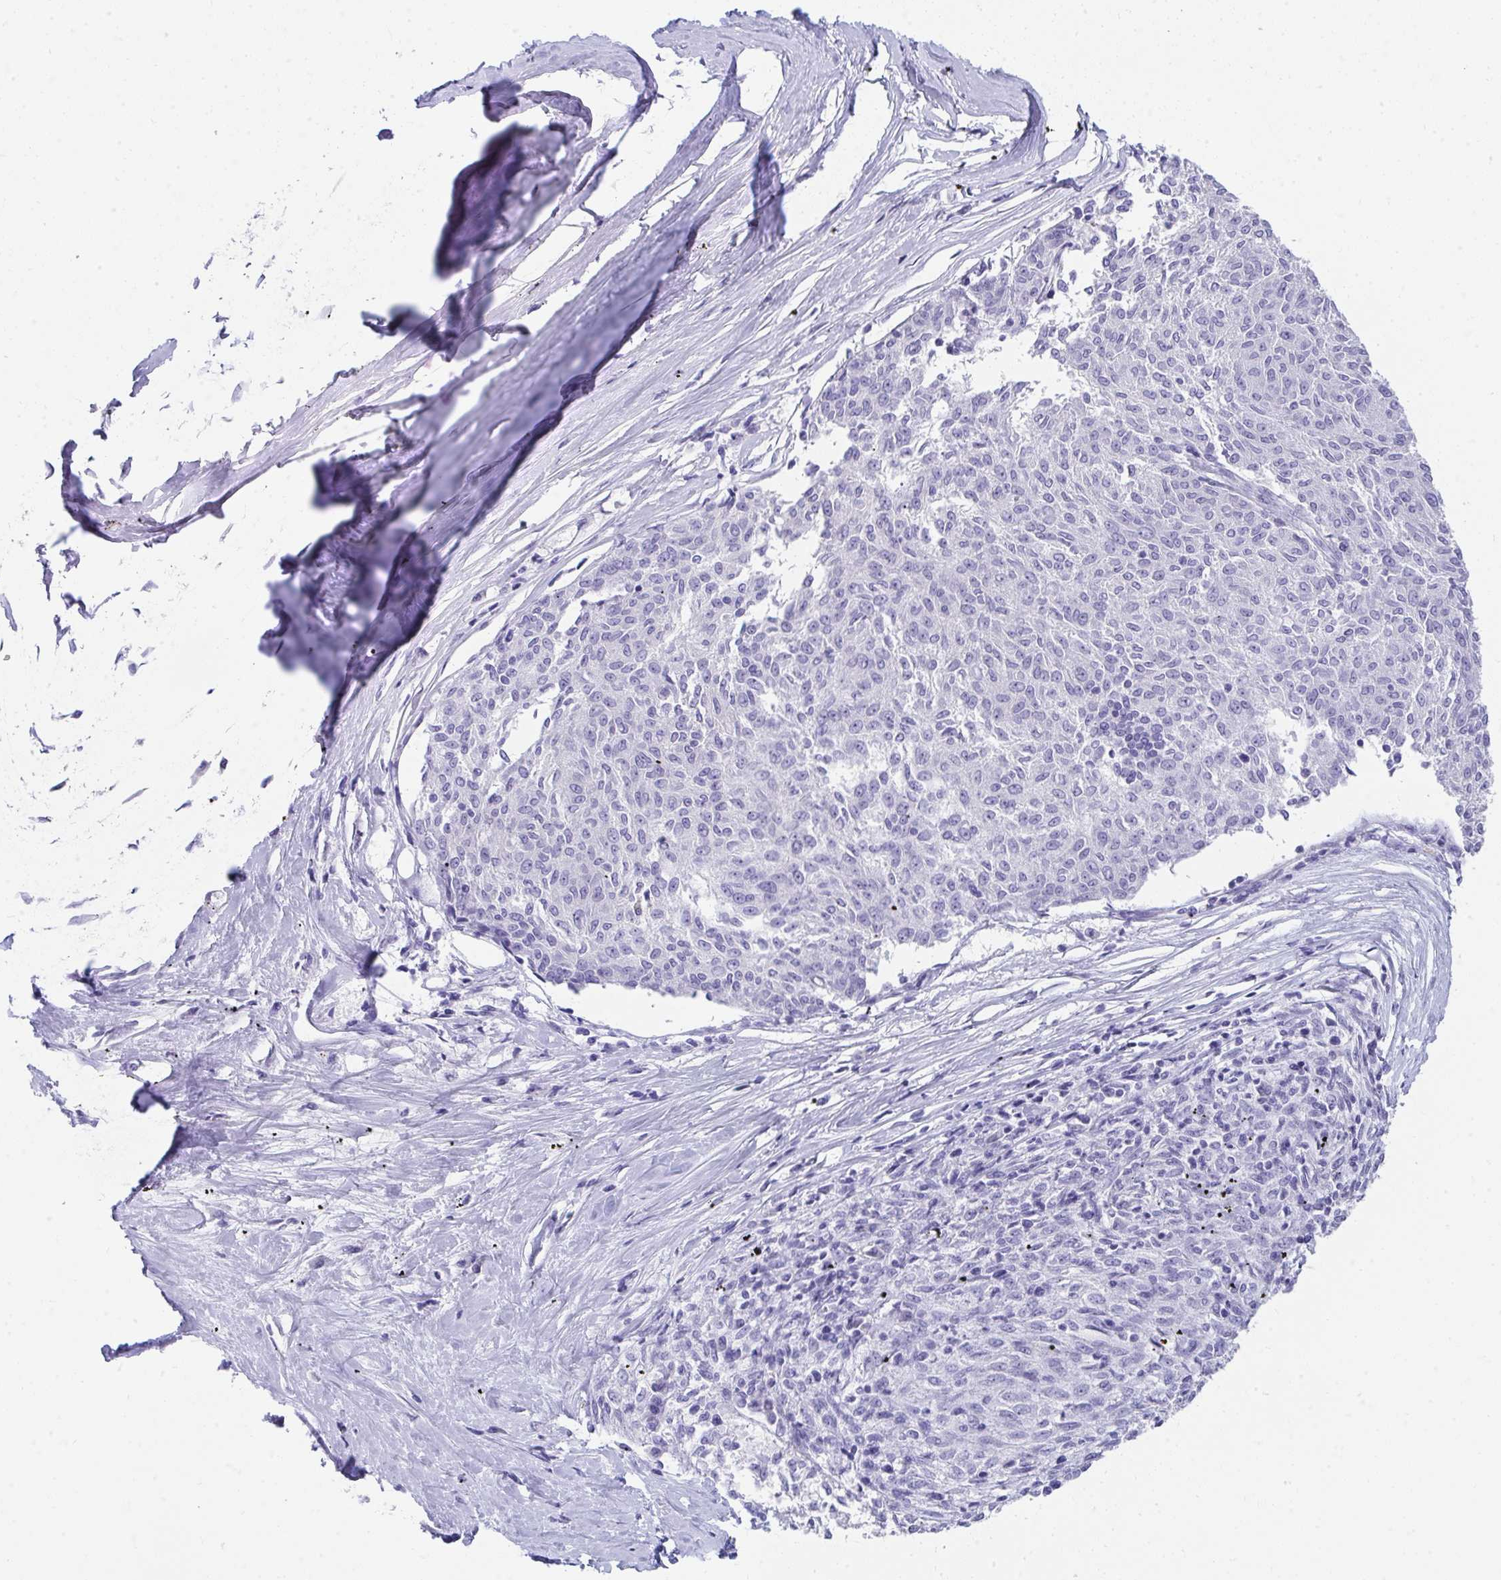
{"staining": {"intensity": "negative", "quantity": "none", "location": "none"}, "tissue": "melanoma", "cell_type": "Tumor cells", "image_type": "cancer", "snomed": [{"axis": "morphology", "description": "Malignant melanoma, NOS"}, {"axis": "topography", "description": "Skin"}], "caption": "High magnification brightfield microscopy of melanoma stained with DAB (3,3'-diaminobenzidine) (brown) and counterstained with hematoxylin (blue): tumor cells show no significant staining. (DAB (3,3'-diaminobenzidine) IHC, high magnification).", "gene": "SEC14L3", "patient": {"sex": "female", "age": 72}}